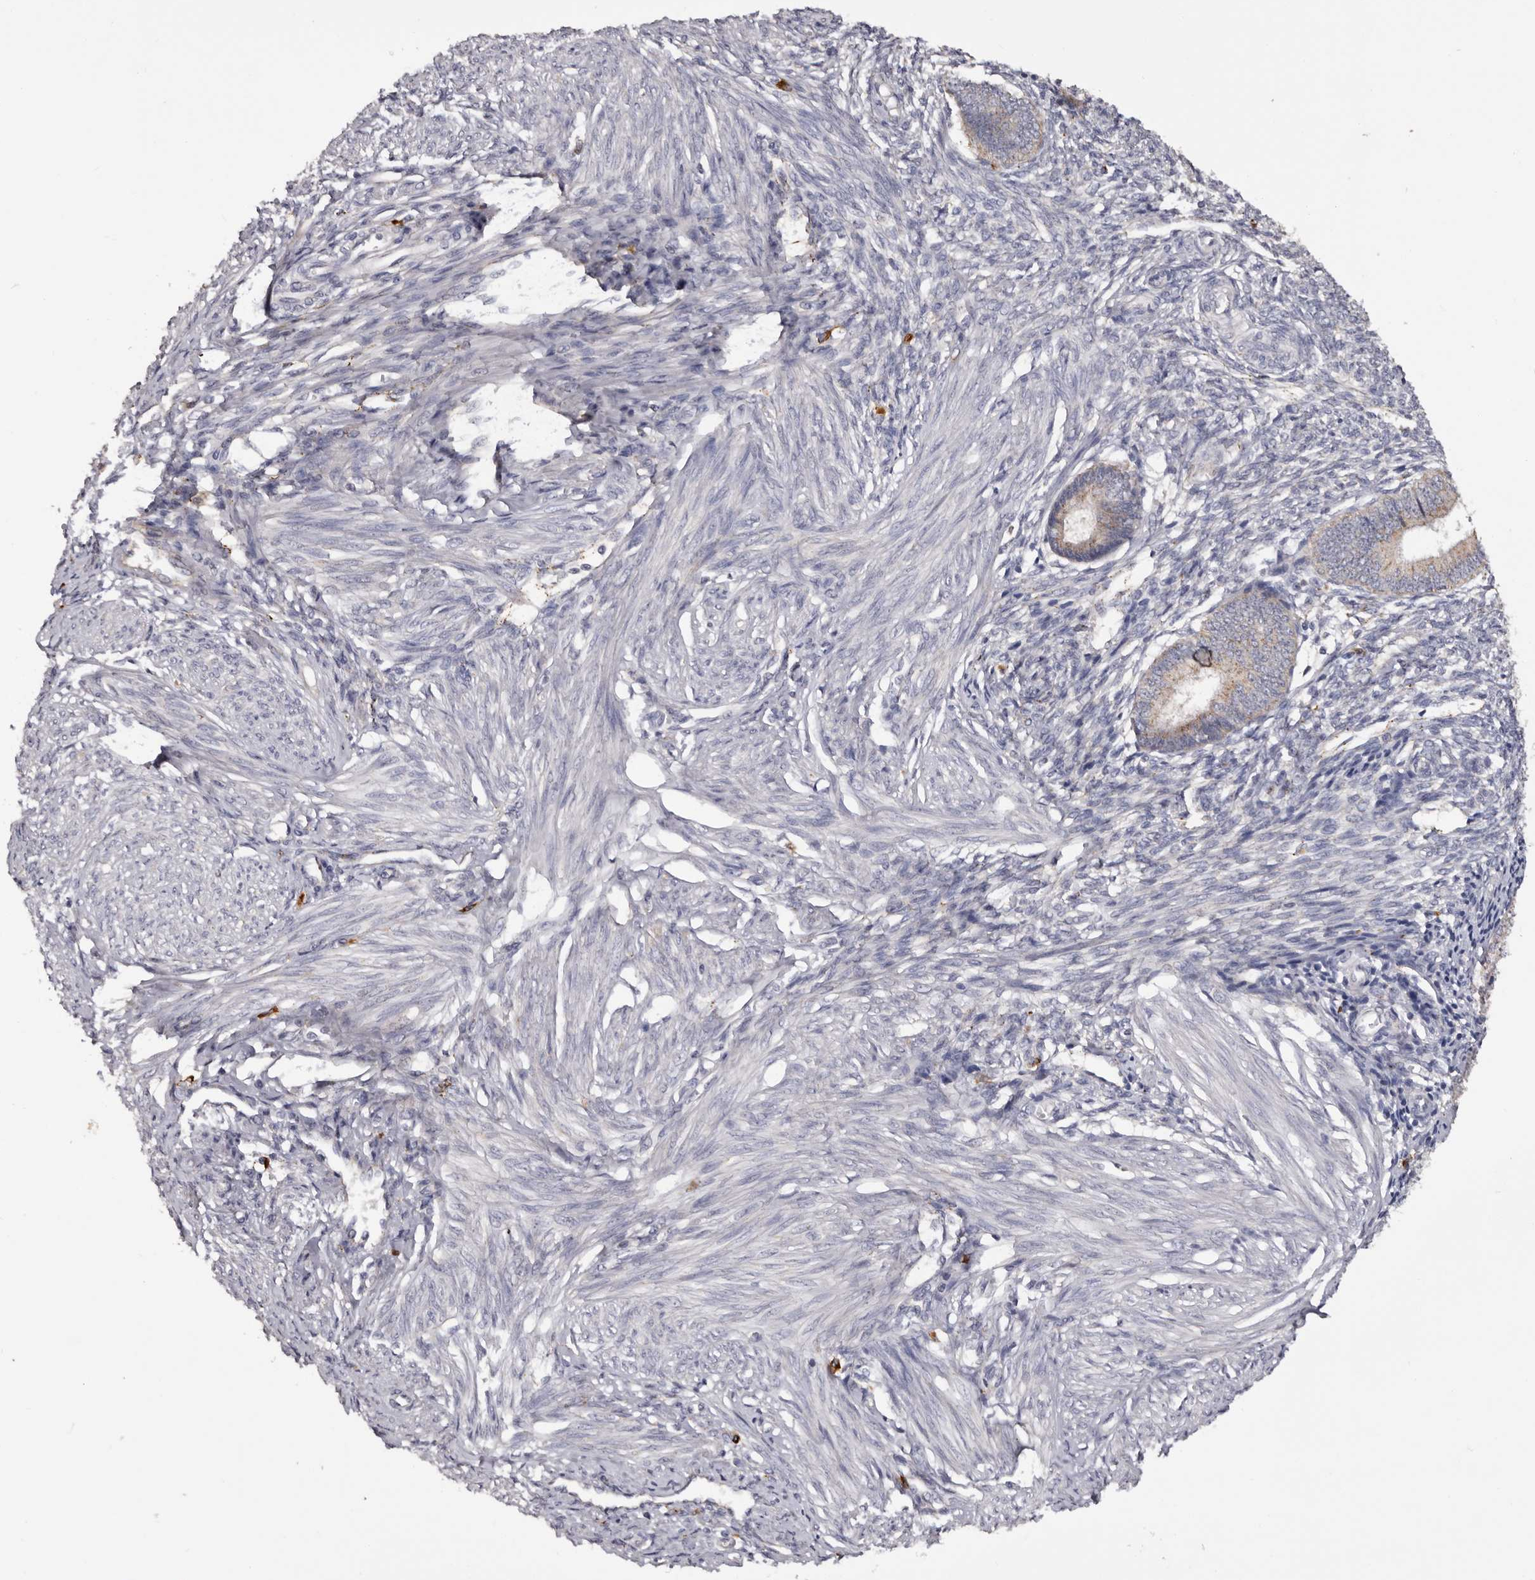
{"staining": {"intensity": "negative", "quantity": "none", "location": "none"}, "tissue": "endometrium", "cell_type": "Cells in endometrial stroma", "image_type": "normal", "snomed": [{"axis": "morphology", "description": "Normal tissue, NOS"}, {"axis": "topography", "description": "Endometrium"}], "caption": "A high-resolution image shows IHC staining of unremarkable endometrium, which displays no significant positivity in cells in endometrial stroma.", "gene": "DAP", "patient": {"sex": "female", "age": 46}}